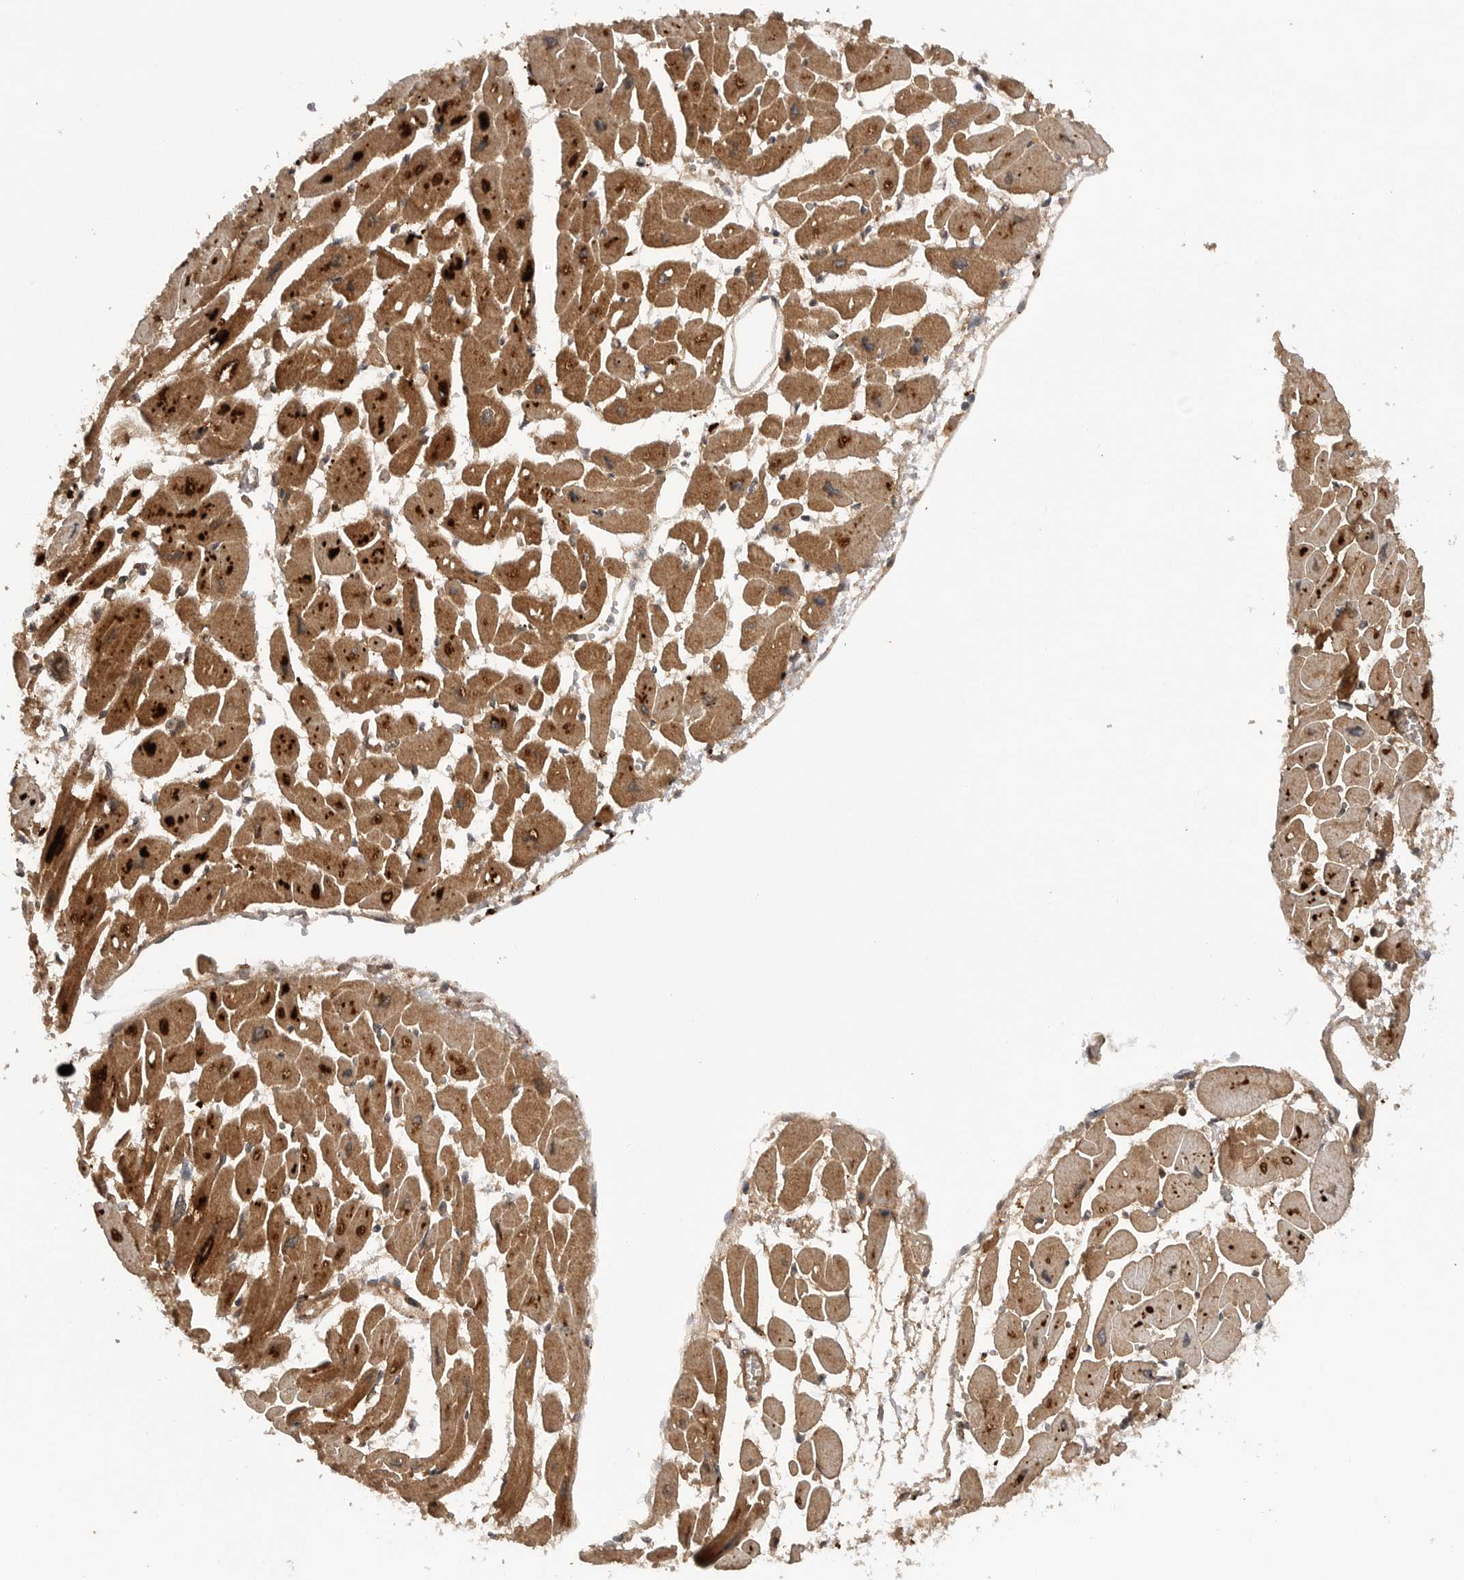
{"staining": {"intensity": "strong", "quantity": ">75%", "location": "cytoplasmic/membranous"}, "tissue": "heart muscle", "cell_type": "Cardiomyocytes", "image_type": "normal", "snomed": [{"axis": "morphology", "description": "Normal tissue, NOS"}, {"axis": "topography", "description": "Heart"}], "caption": "This is a micrograph of immunohistochemistry (IHC) staining of benign heart muscle, which shows strong expression in the cytoplasmic/membranous of cardiomyocytes.", "gene": "PRDX4", "patient": {"sex": "female", "age": 54}}